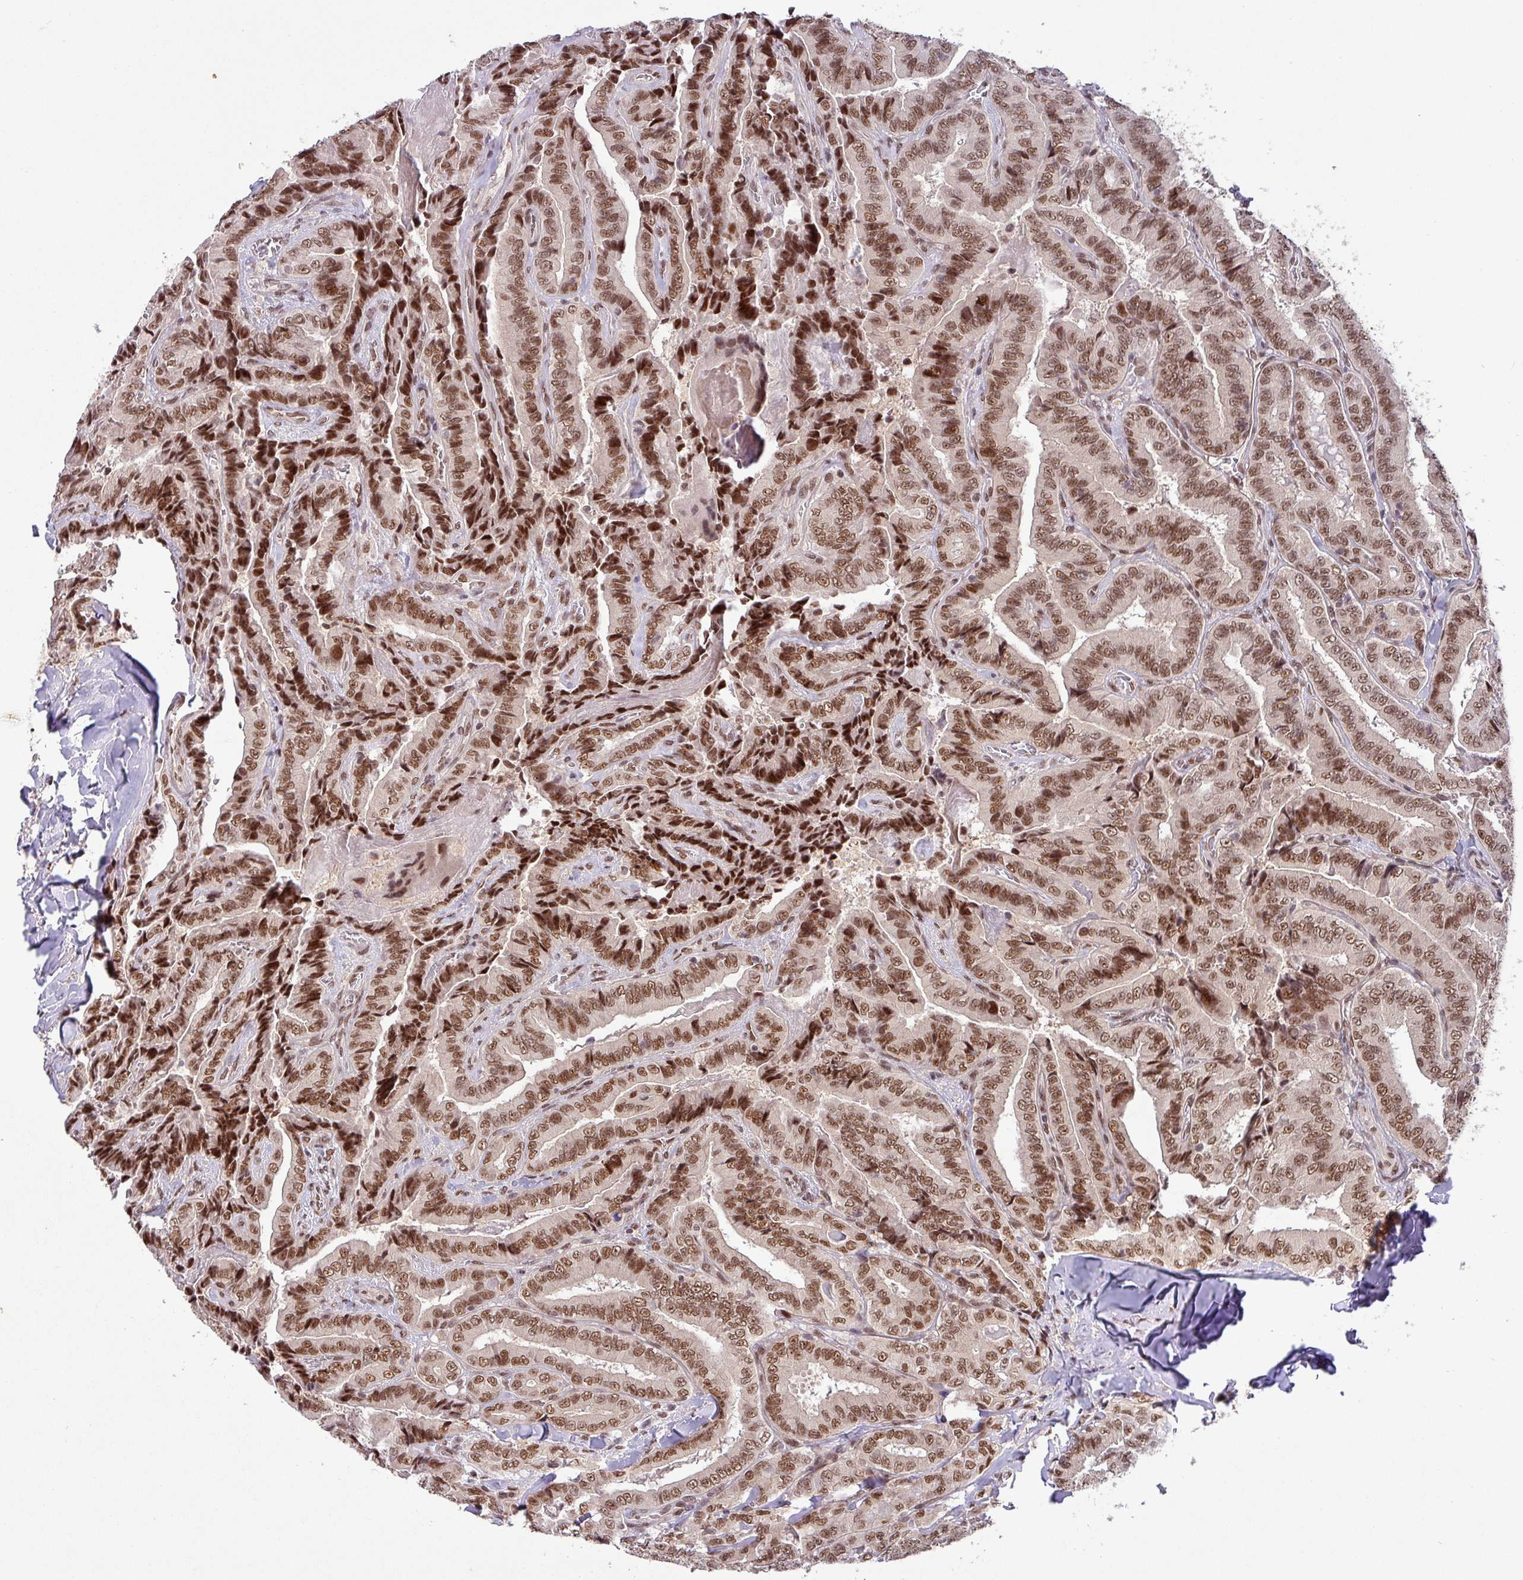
{"staining": {"intensity": "strong", "quantity": ">75%", "location": "nuclear"}, "tissue": "thyroid cancer", "cell_type": "Tumor cells", "image_type": "cancer", "snomed": [{"axis": "morphology", "description": "Papillary adenocarcinoma, NOS"}, {"axis": "topography", "description": "Thyroid gland"}], "caption": "Thyroid cancer stained for a protein (brown) exhibits strong nuclear positive expression in approximately >75% of tumor cells.", "gene": "SRSF2", "patient": {"sex": "male", "age": 61}}